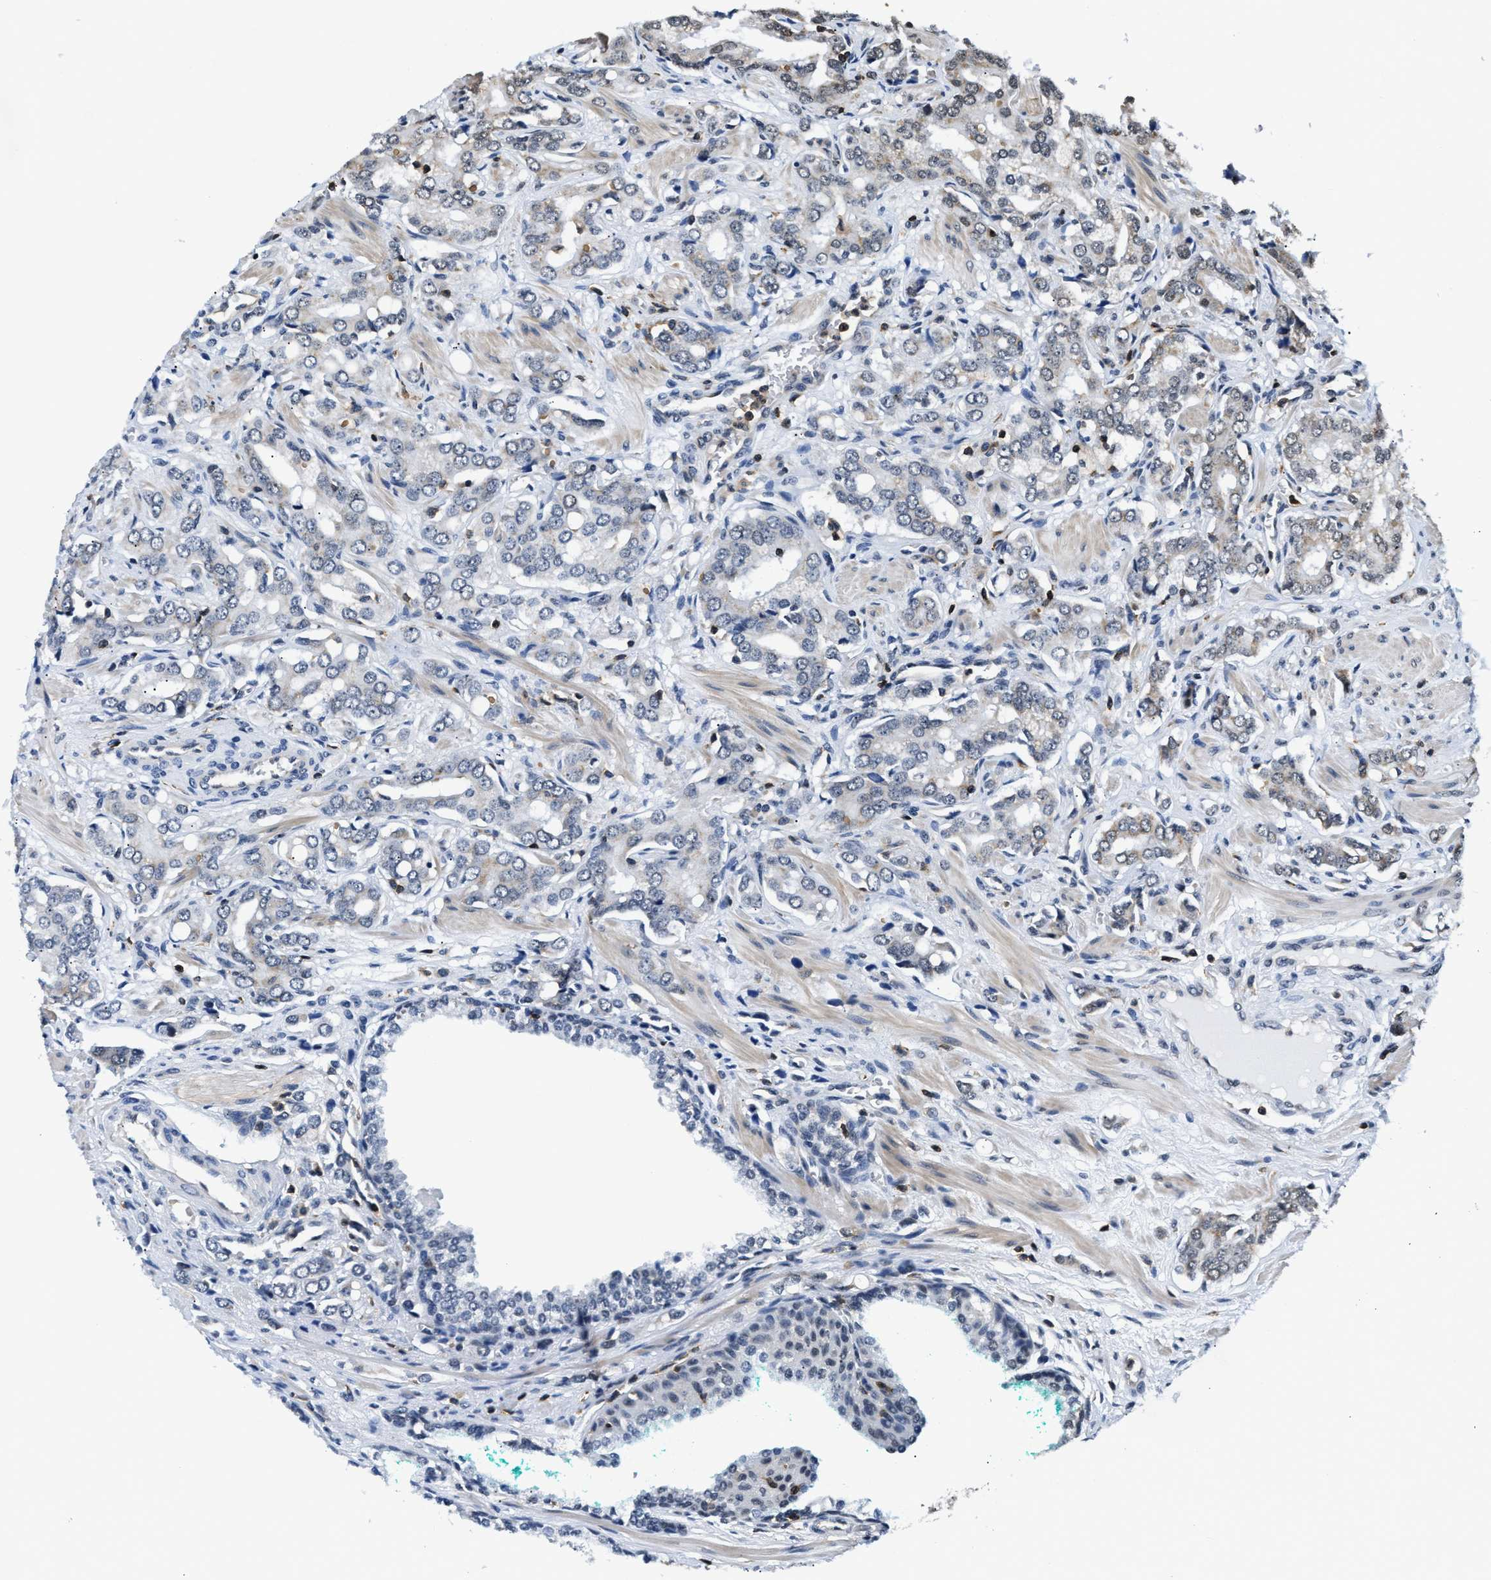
{"staining": {"intensity": "negative", "quantity": "none", "location": "none"}, "tissue": "prostate cancer", "cell_type": "Tumor cells", "image_type": "cancer", "snomed": [{"axis": "morphology", "description": "Adenocarcinoma, High grade"}, {"axis": "topography", "description": "Prostate"}], "caption": "An IHC photomicrograph of prostate cancer is shown. There is no staining in tumor cells of prostate cancer.", "gene": "STK10", "patient": {"sex": "male", "age": 52}}